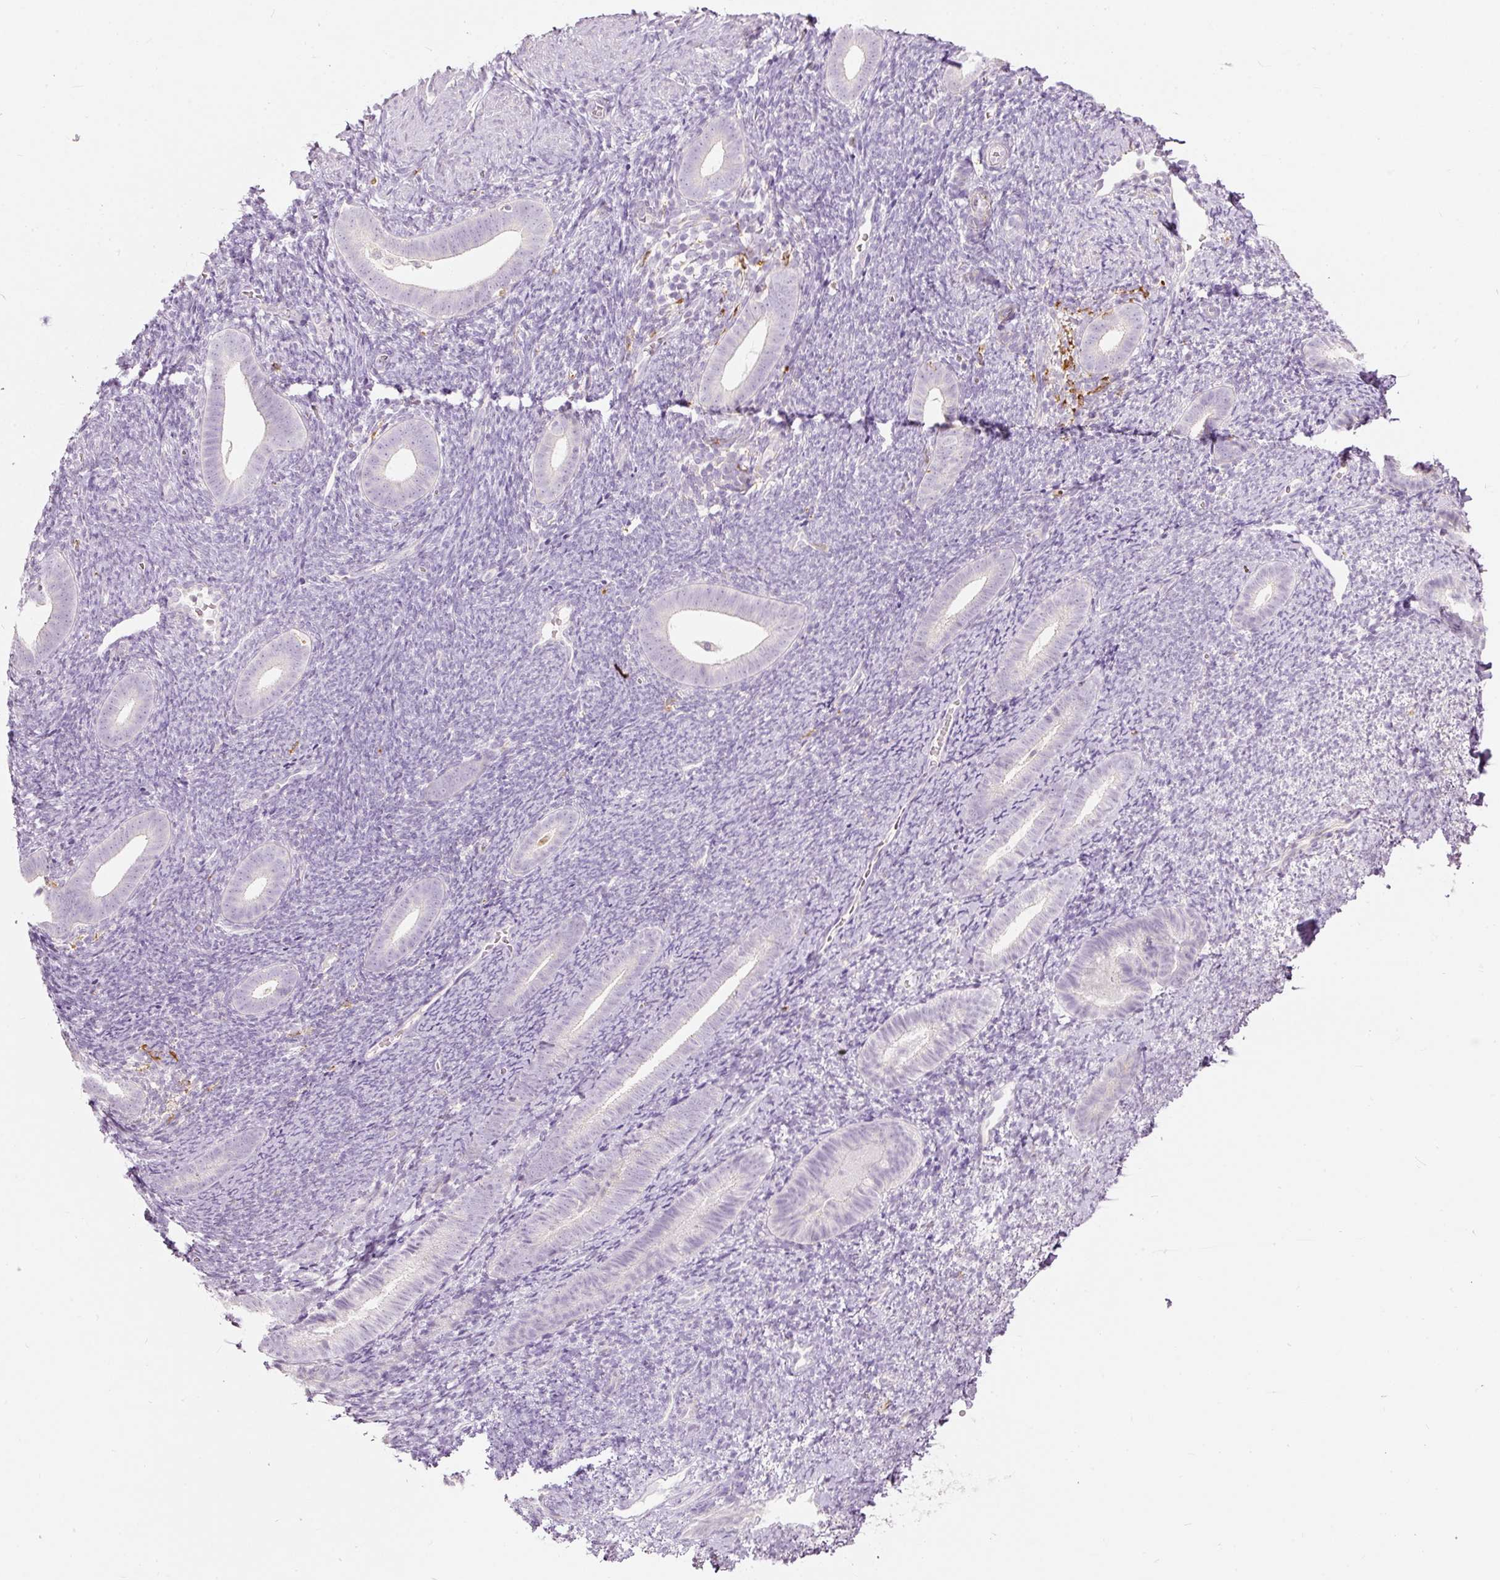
{"staining": {"intensity": "negative", "quantity": "none", "location": "none"}, "tissue": "endometrium", "cell_type": "Cells in endometrial stroma", "image_type": "normal", "snomed": [{"axis": "morphology", "description": "Normal tissue, NOS"}, {"axis": "topography", "description": "Endometrium"}], "caption": "IHC image of normal endometrium: endometrium stained with DAB reveals no significant protein staining in cells in endometrial stroma. (Stains: DAB immunohistochemistry (IHC) with hematoxylin counter stain, Microscopy: brightfield microscopy at high magnification).", "gene": "MTHFD2", "patient": {"sex": "female", "age": 39}}